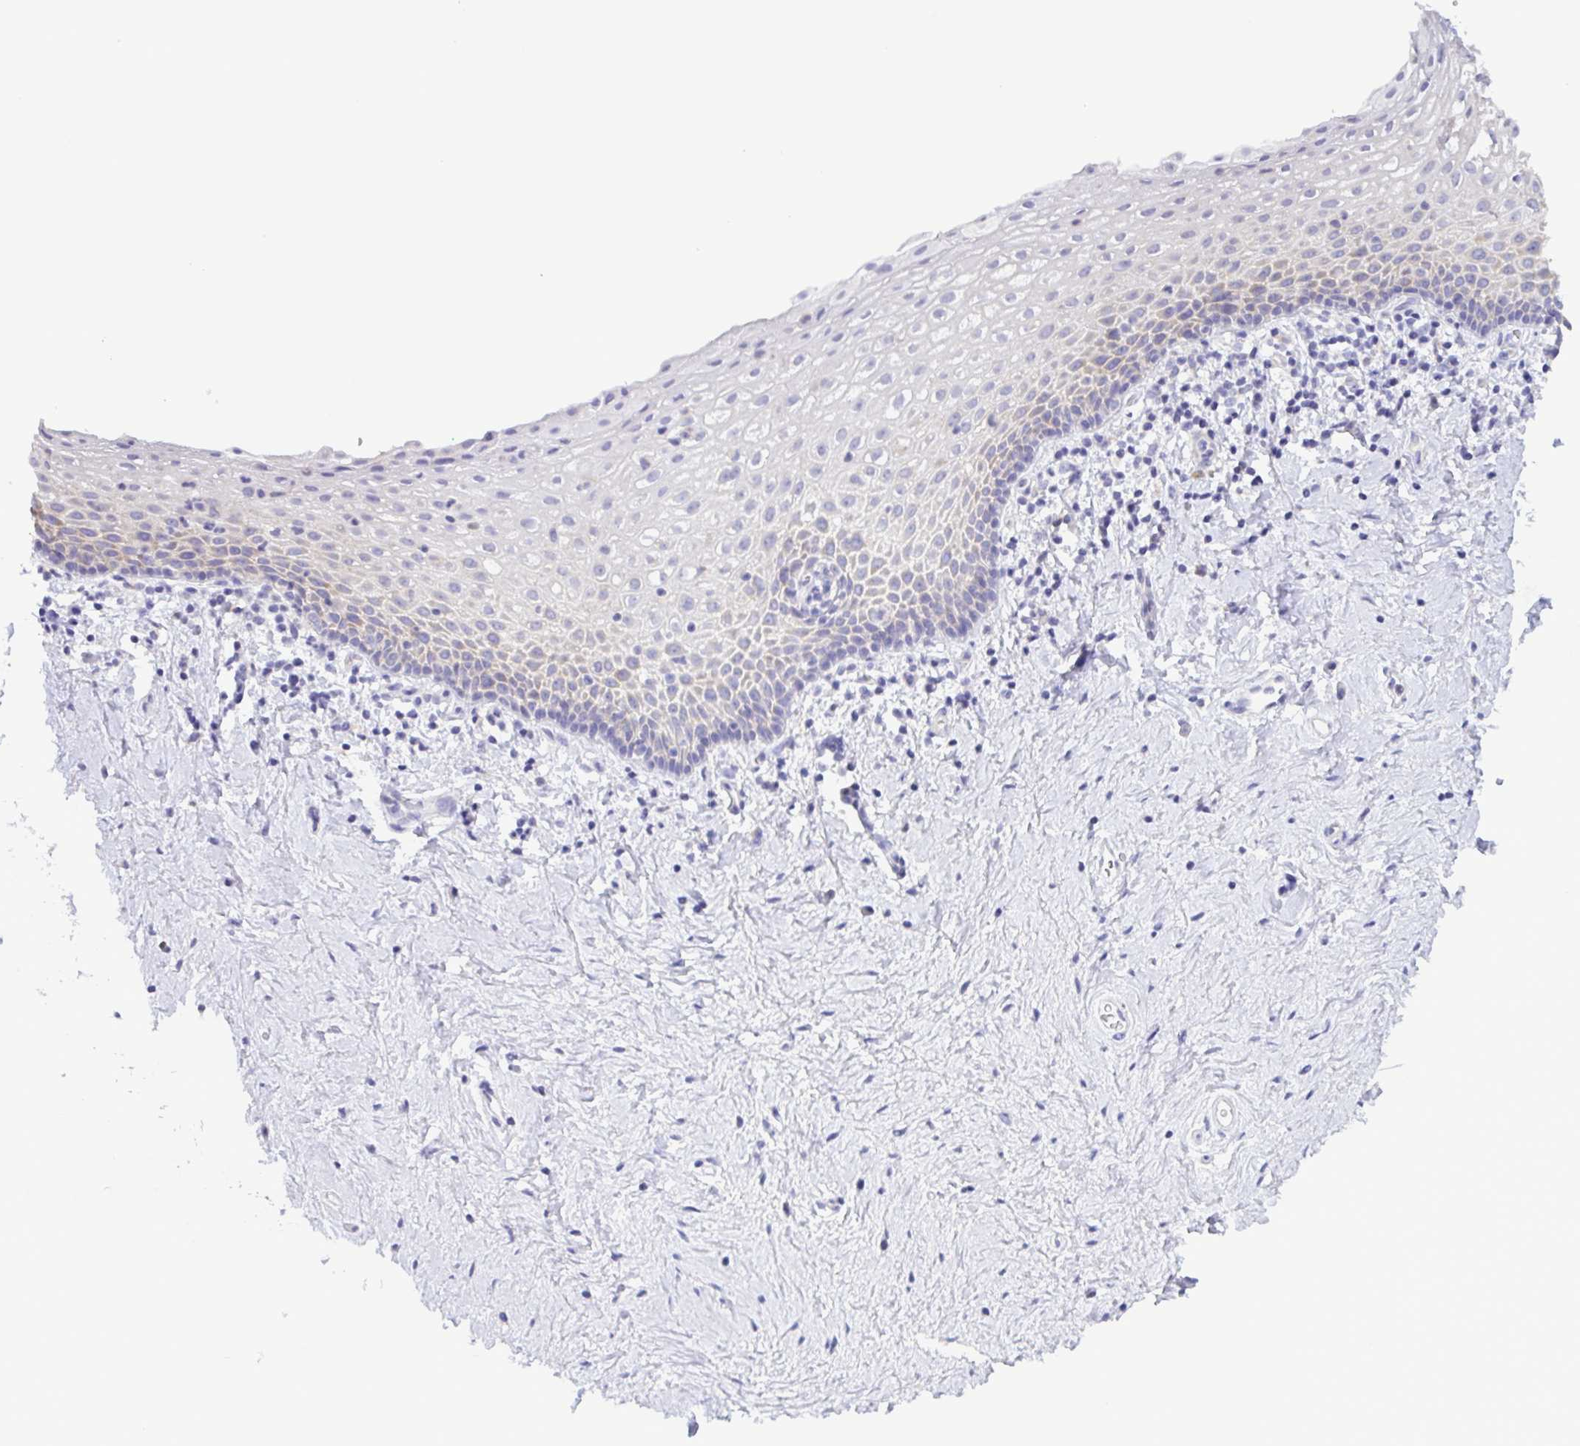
{"staining": {"intensity": "negative", "quantity": "none", "location": "none"}, "tissue": "vagina", "cell_type": "Squamous epithelial cells", "image_type": "normal", "snomed": [{"axis": "morphology", "description": "Normal tissue, NOS"}, {"axis": "topography", "description": "Vagina"}], "caption": "Image shows no protein staining in squamous epithelial cells of benign vagina. (Stains: DAB immunohistochemistry (IHC) with hematoxylin counter stain, Microscopy: brightfield microscopy at high magnification).", "gene": "TNNI3", "patient": {"sex": "female", "age": 61}}